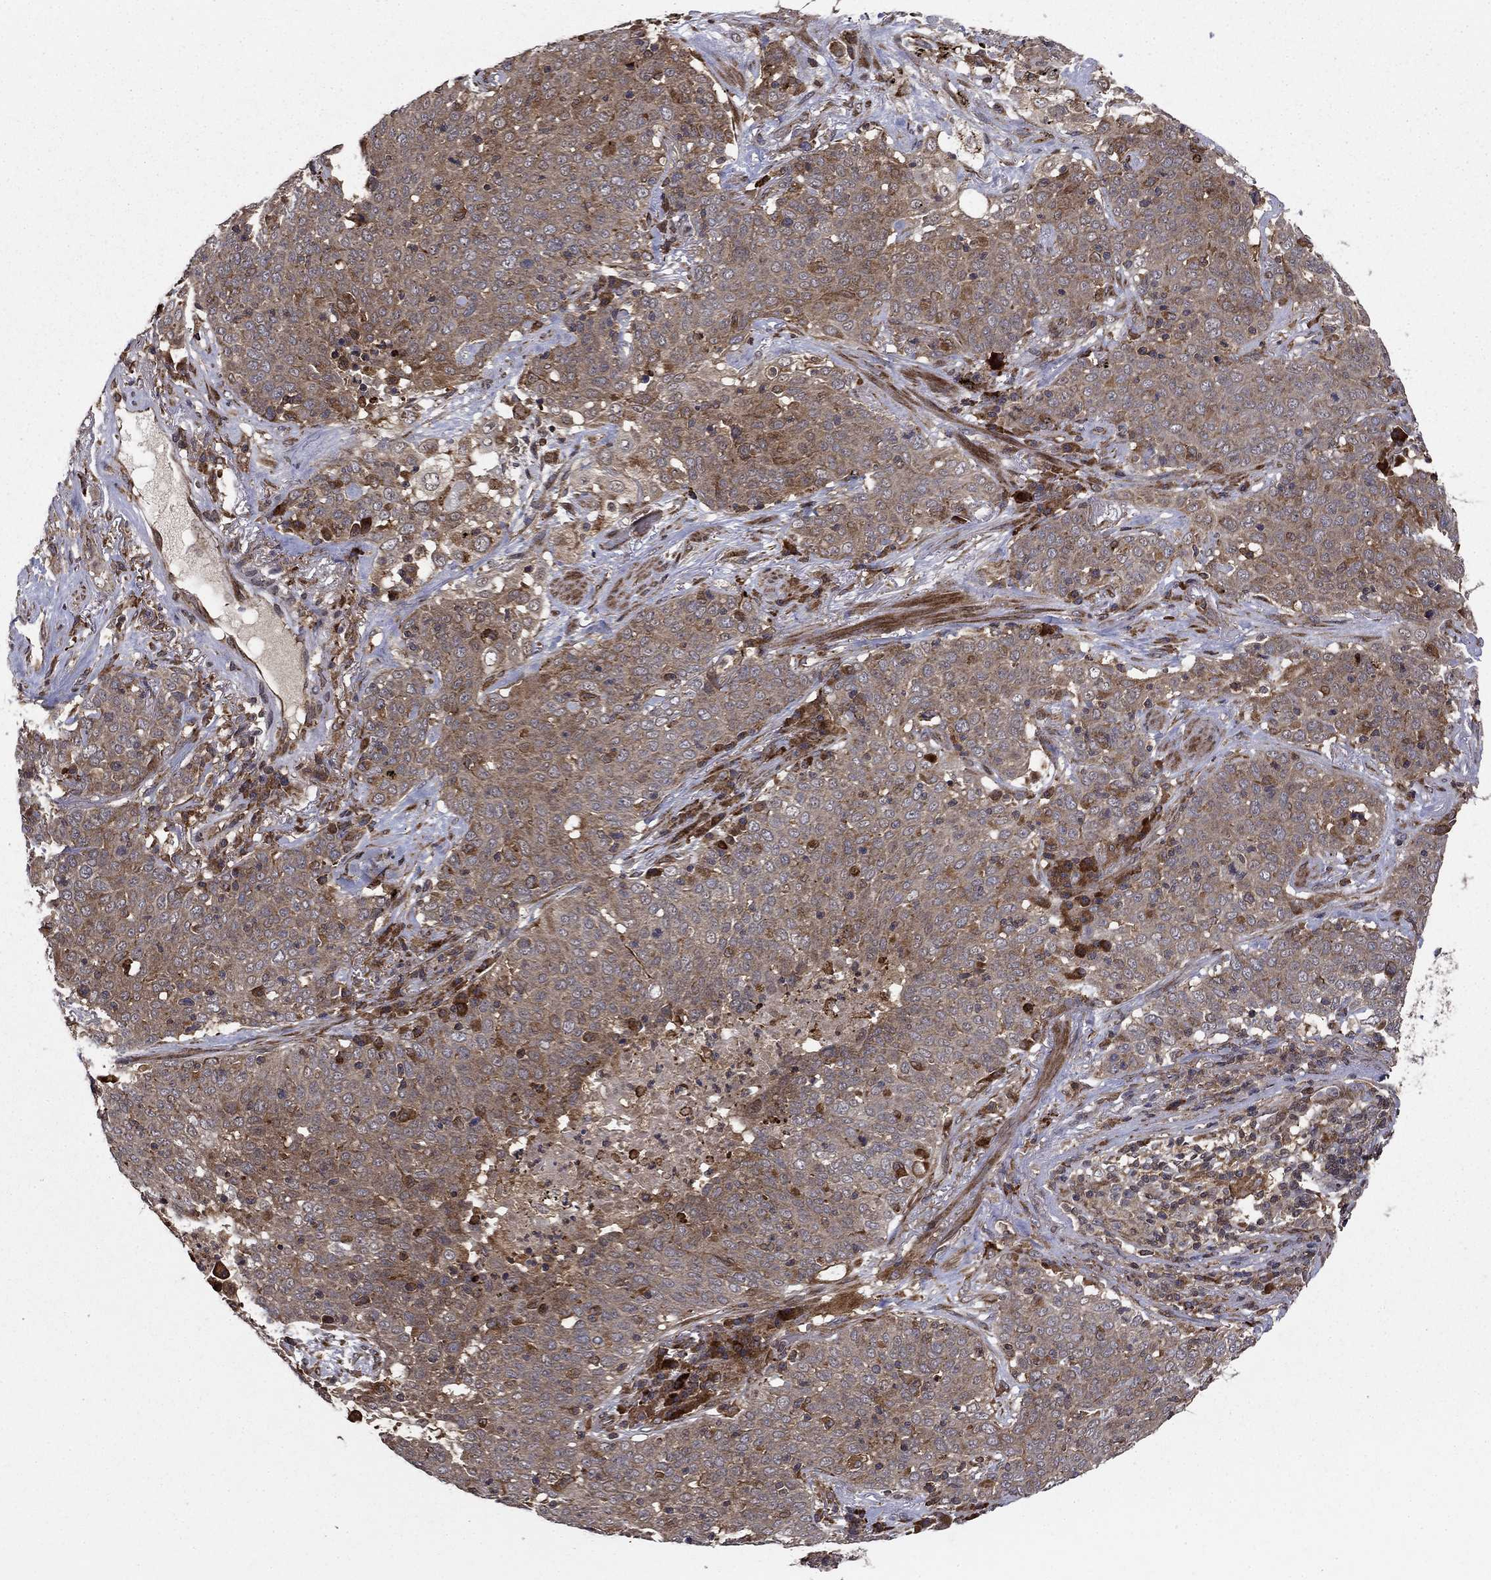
{"staining": {"intensity": "weak", "quantity": ">75%", "location": "cytoplasmic/membranous"}, "tissue": "lung cancer", "cell_type": "Tumor cells", "image_type": "cancer", "snomed": [{"axis": "morphology", "description": "Squamous cell carcinoma, NOS"}, {"axis": "topography", "description": "Lung"}], "caption": "Protein staining by immunohistochemistry reveals weak cytoplasmic/membranous expression in about >75% of tumor cells in lung cancer. The staining was performed using DAB to visualize the protein expression in brown, while the nuclei were stained in blue with hematoxylin (Magnification: 20x).", "gene": "BABAM2", "patient": {"sex": "male", "age": 82}}